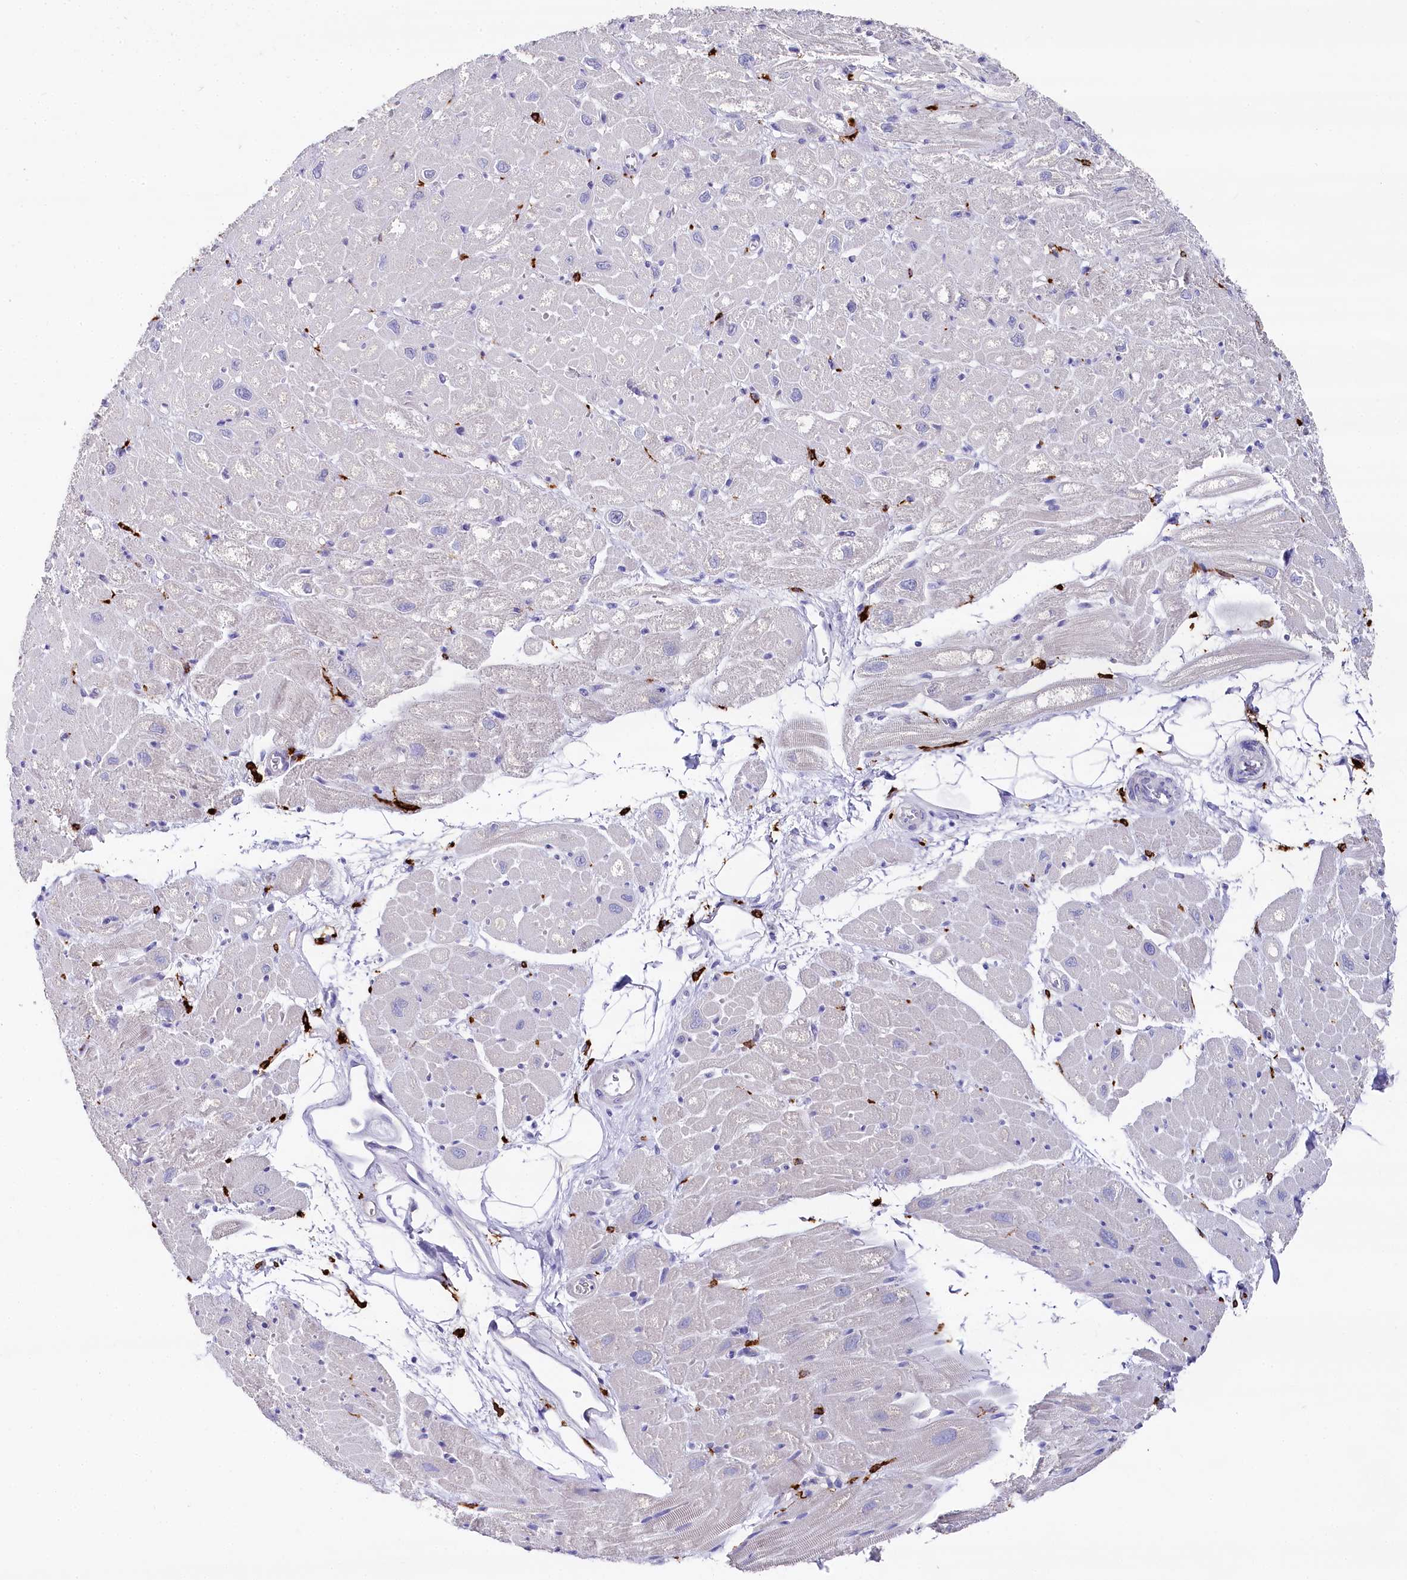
{"staining": {"intensity": "negative", "quantity": "none", "location": "none"}, "tissue": "heart muscle", "cell_type": "Cardiomyocytes", "image_type": "normal", "snomed": [{"axis": "morphology", "description": "Normal tissue, NOS"}, {"axis": "topography", "description": "Heart"}], "caption": "An immunohistochemistry image of normal heart muscle is shown. There is no staining in cardiomyocytes of heart muscle. (Immunohistochemistry, brightfield microscopy, high magnification).", "gene": "CLEC4M", "patient": {"sex": "male", "age": 50}}